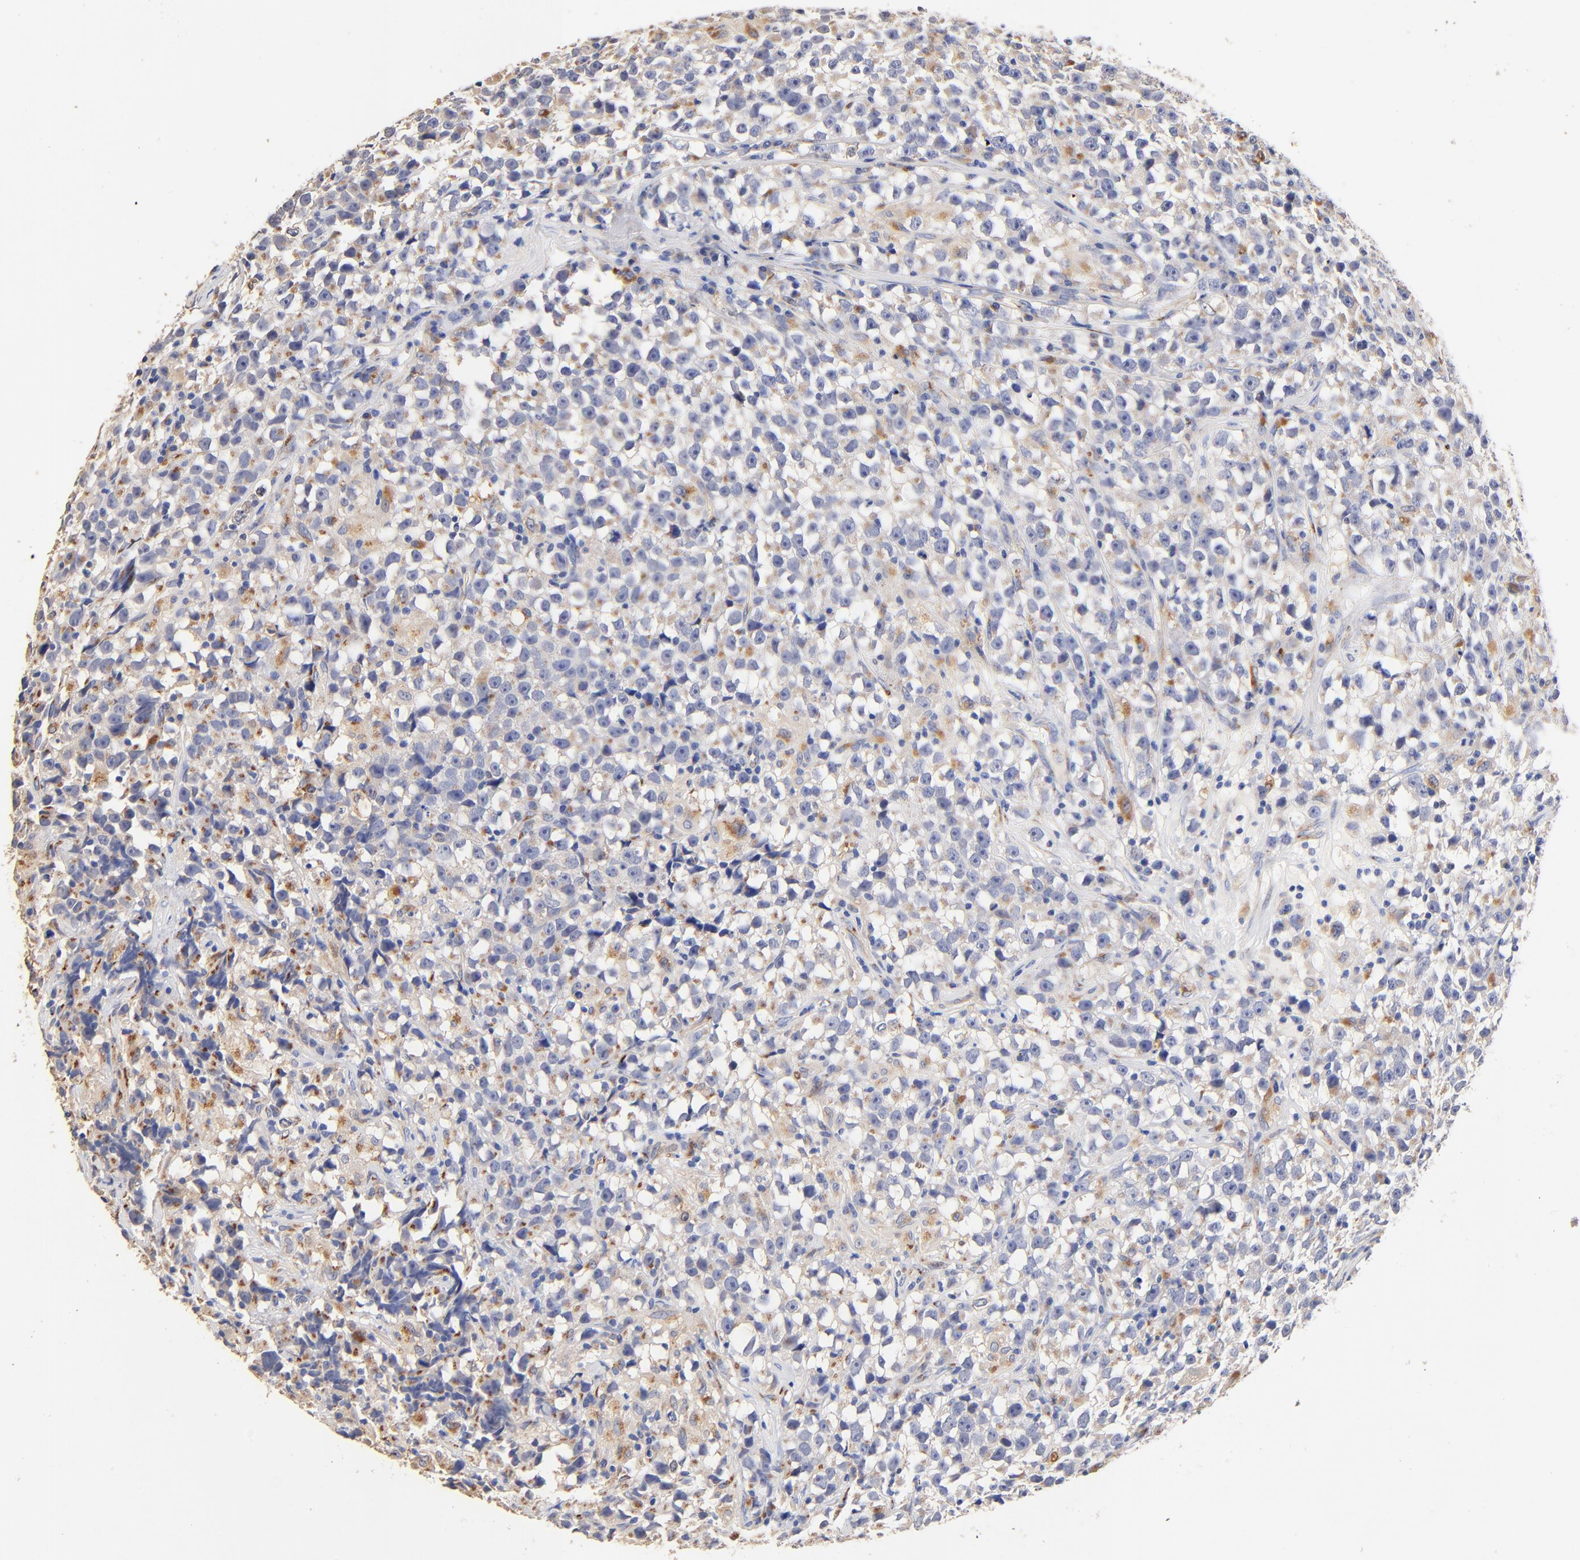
{"staining": {"intensity": "weak", "quantity": "<25%", "location": "cytoplasmic/membranous"}, "tissue": "testis cancer", "cell_type": "Tumor cells", "image_type": "cancer", "snomed": [{"axis": "morphology", "description": "Seminoma, NOS"}, {"axis": "topography", "description": "Testis"}], "caption": "Immunohistochemistry histopathology image of neoplastic tissue: human testis cancer (seminoma) stained with DAB (3,3'-diaminobenzidine) reveals no significant protein staining in tumor cells.", "gene": "FMNL3", "patient": {"sex": "male", "age": 33}}